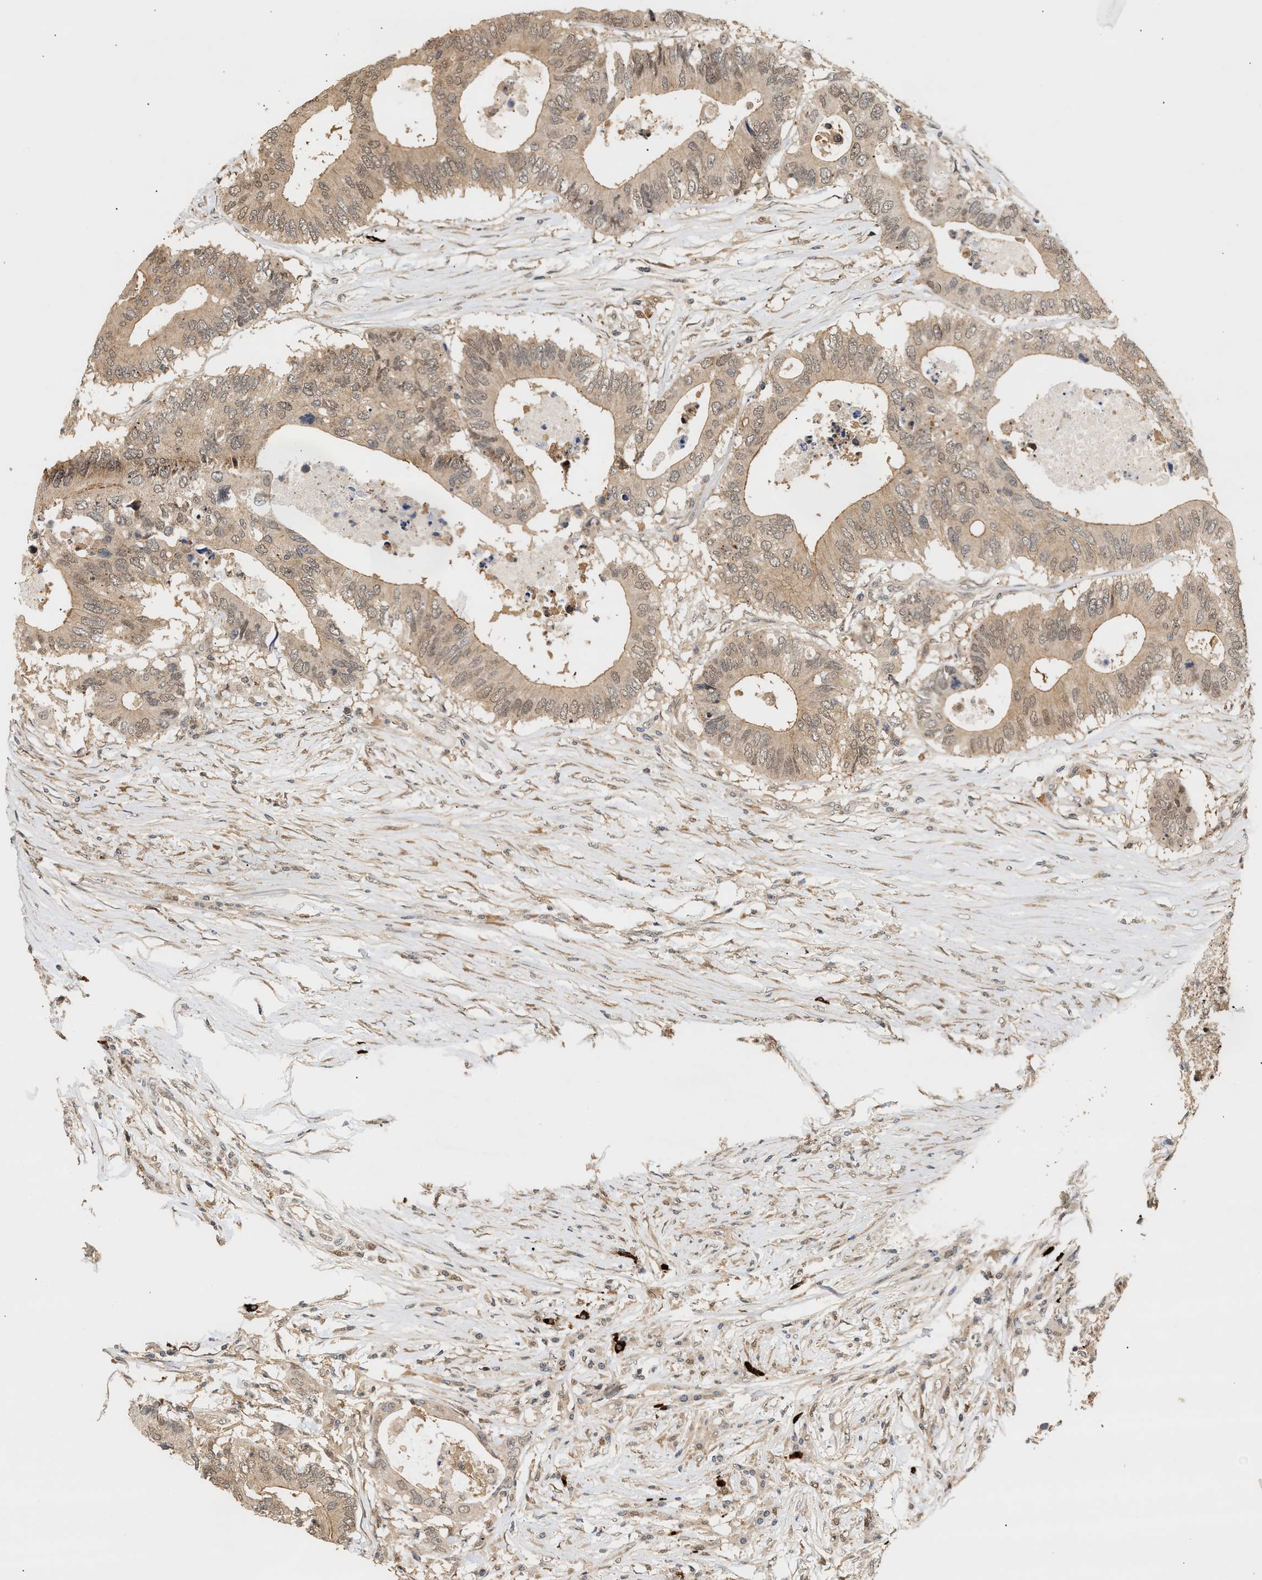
{"staining": {"intensity": "weak", "quantity": ">75%", "location": "cytoplasmic/membranous,nuclear"}, "tissue": "colorectal cancer", "cell_type": "Tumor cells", "image_type": "cancer", "snomed": [{"axis": "morphology", "description": "Adenocarcinoma, NOS"}, {"axis": "topography", "description": "Colon"}], "caption": "Protein staining demonstrates weak cytoplasmic/membranous and nuclear expression in about >75% of tumor cells in colorectal cancer. The staining is performed using DAB (3,3'-diaminobenzidine) brown chromogen to label protein expression. The nuclei are counter-stained blue using hematoxylin.", "gene": "ABHD5", "patient": {"sex": "male", "age": 71}}